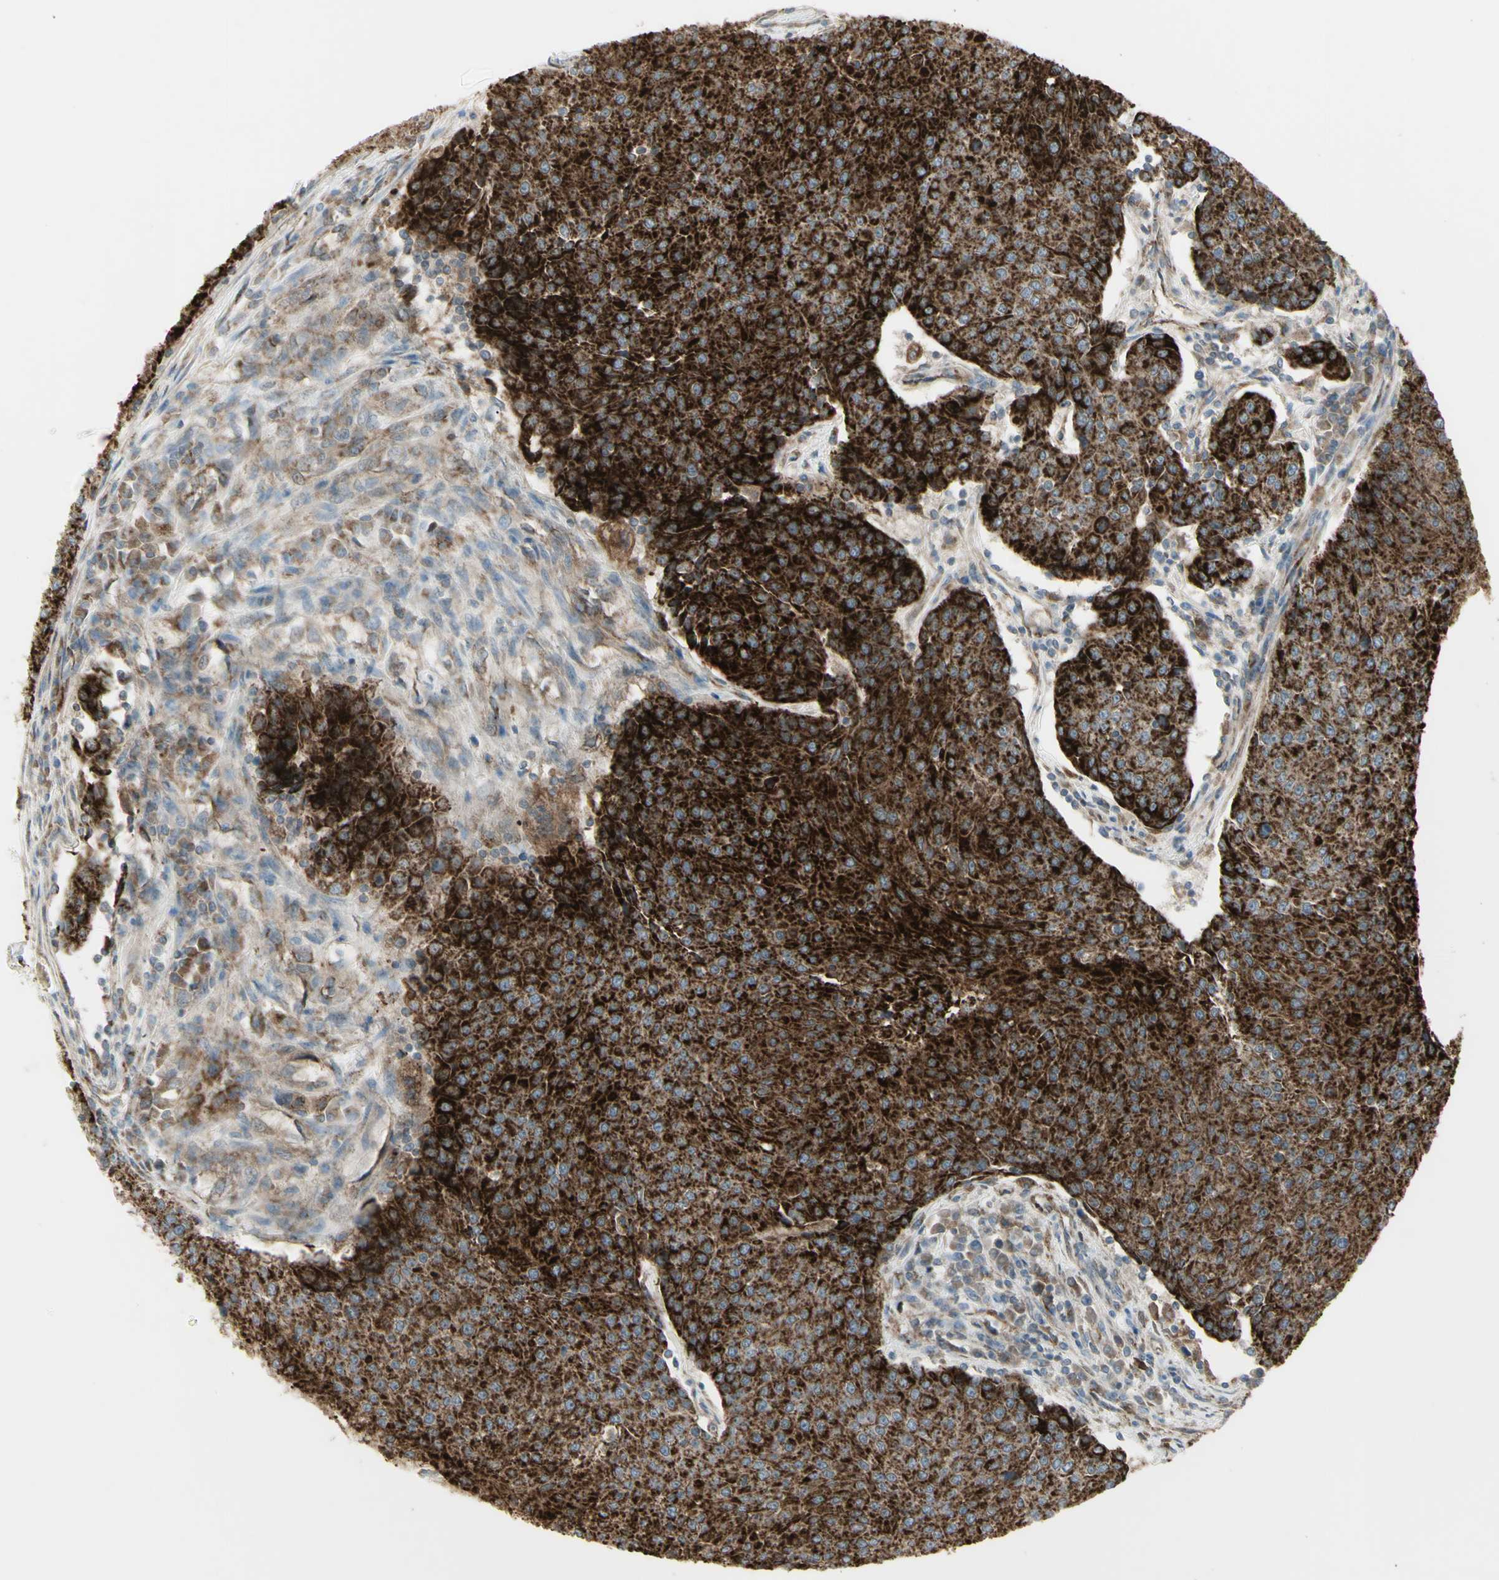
{"staining": {"intensity": "strong", "quantity": ">75%", "location": "cytoplasmic/membranous"}, "tissue": "urothelial cancer", "cell_type": "Tumor cells", "image_type": "cancer", "snomed": [{"axis": "morphology", "description": "Urothelial carcinoma, High grade"}, {"axis": "topography", "description": "Urinary bladder"}], "caption": "Protein analysis of urothelial cancer tissue displays strong cytoplasmic/membranous positivity in approximately >75% of tumor cells.", "gene": "CYB5R1", "patient": {"sex": "female", "age": 85}}